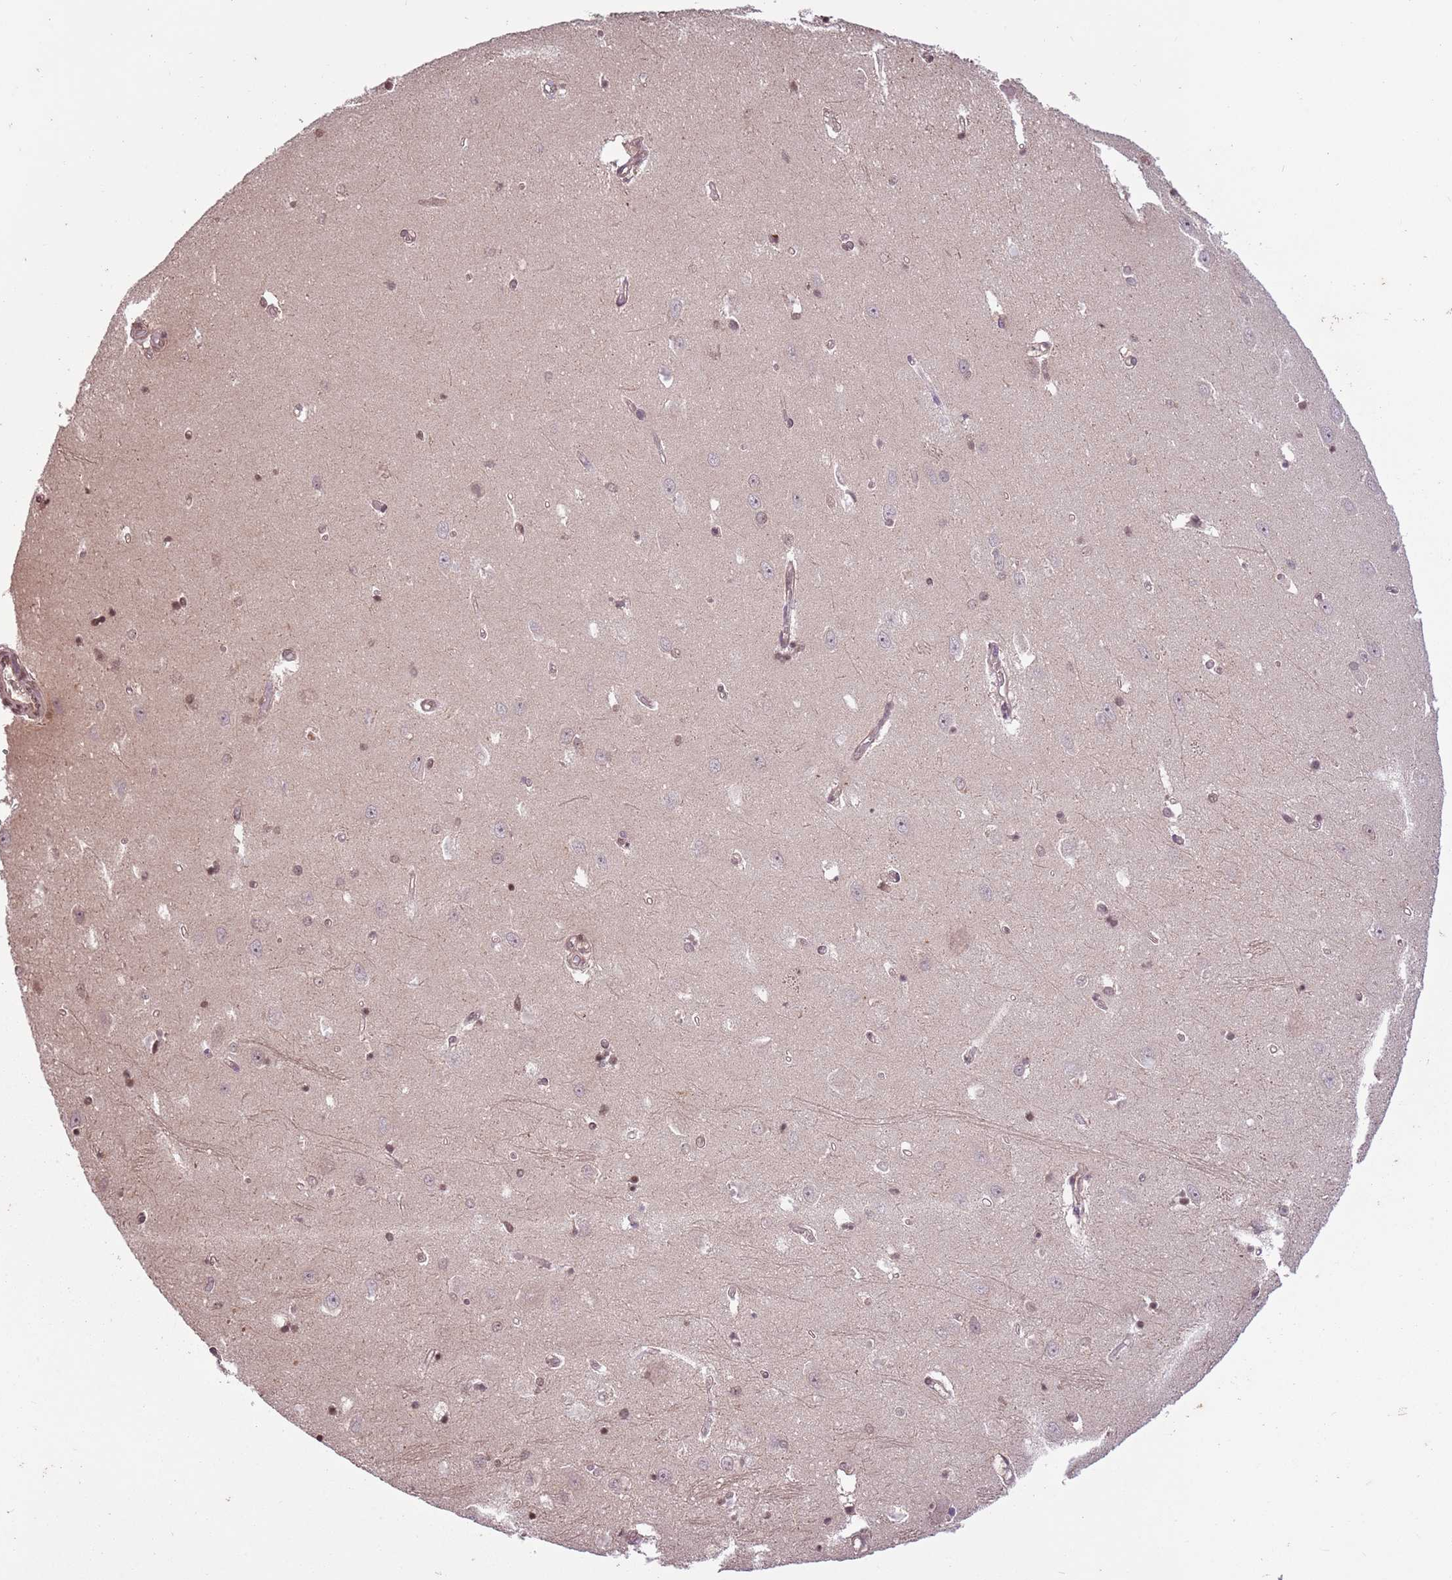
{"staining": {"intensity": "weak", "quantity": "<25%", "location": "nuclear"}, "tissue": "hippocampus", "cell_type": "Glial cells", "image_type": "normal", "snomed": [{"axis": "morphology", "description": "Normal tissue, NOS"}, {"axis": "topography", "description": "Hippocampus"}], "caption": "This photomicrograph is of benign hippocampus stained with immunohistochemistry (IHC) to label a protein in brown with the nuclei are counter-stained blue. There is no staining in glial cells.", "gene": "CAPN9", "patient": {"sex": "female", "age": 64}}